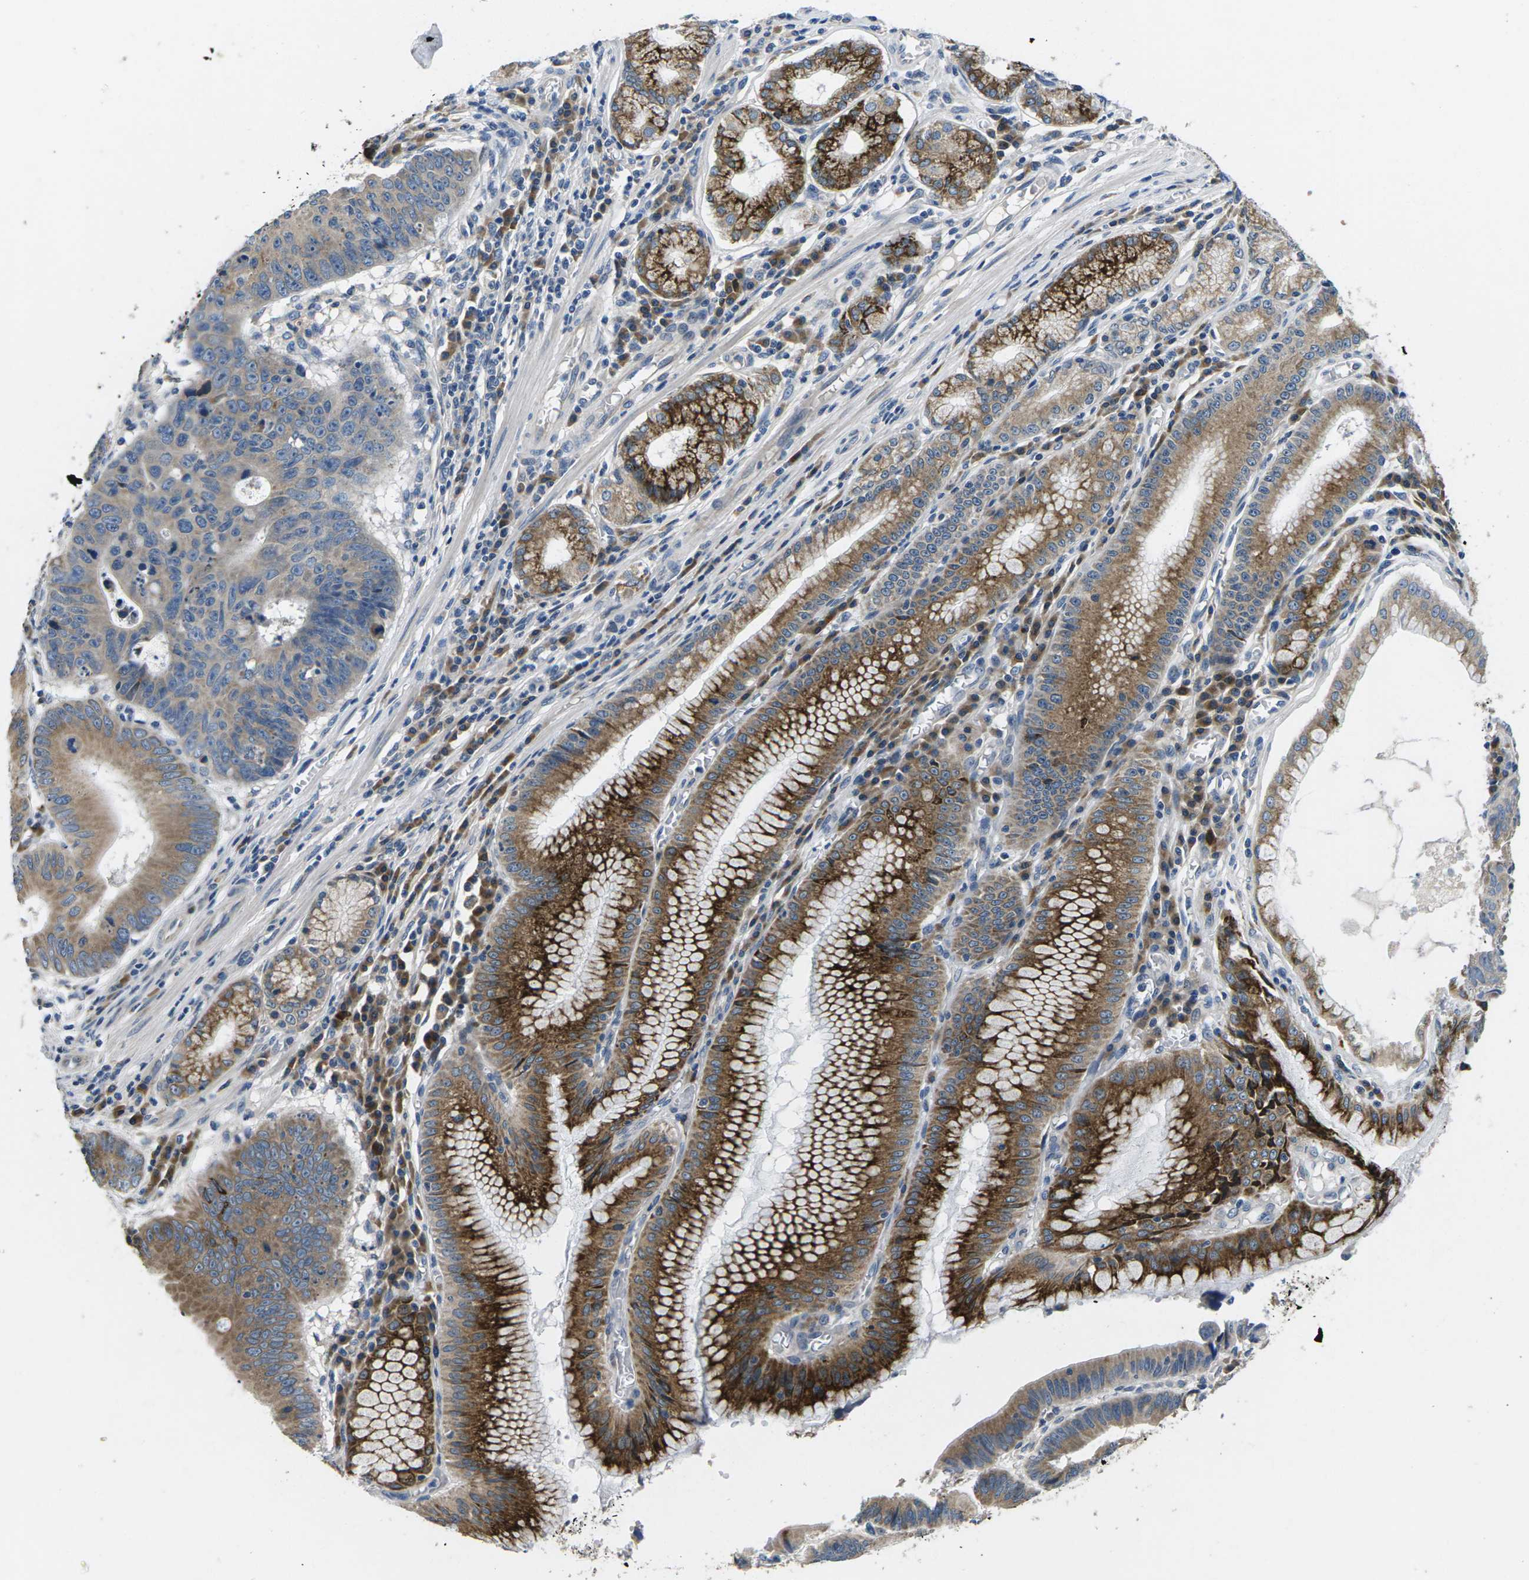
{"staining": {"intensity": "moderate", "quantity": ">75%", "location": "cytoplasmic/membranous"}, "tissue": "stomach cancer", "cell_type": "Tumor cells", "image_type": "cancer", "snomed": [{"axis": "morphology", "description": "Adenocarcinoma, NOS"}, {"axis": "topography", "description": "Stomach"}], "caption": "Immunohistochemistry (DAB (3,3'-diaminobenzidine)) staining of human stomach adenocarcinoma demonstrates moderate cytoplasmic/membranous protein staining in about >75% of tumor cells.", "gene": "ERGIC3", "patient": {"sex": "male", "age": 59}}